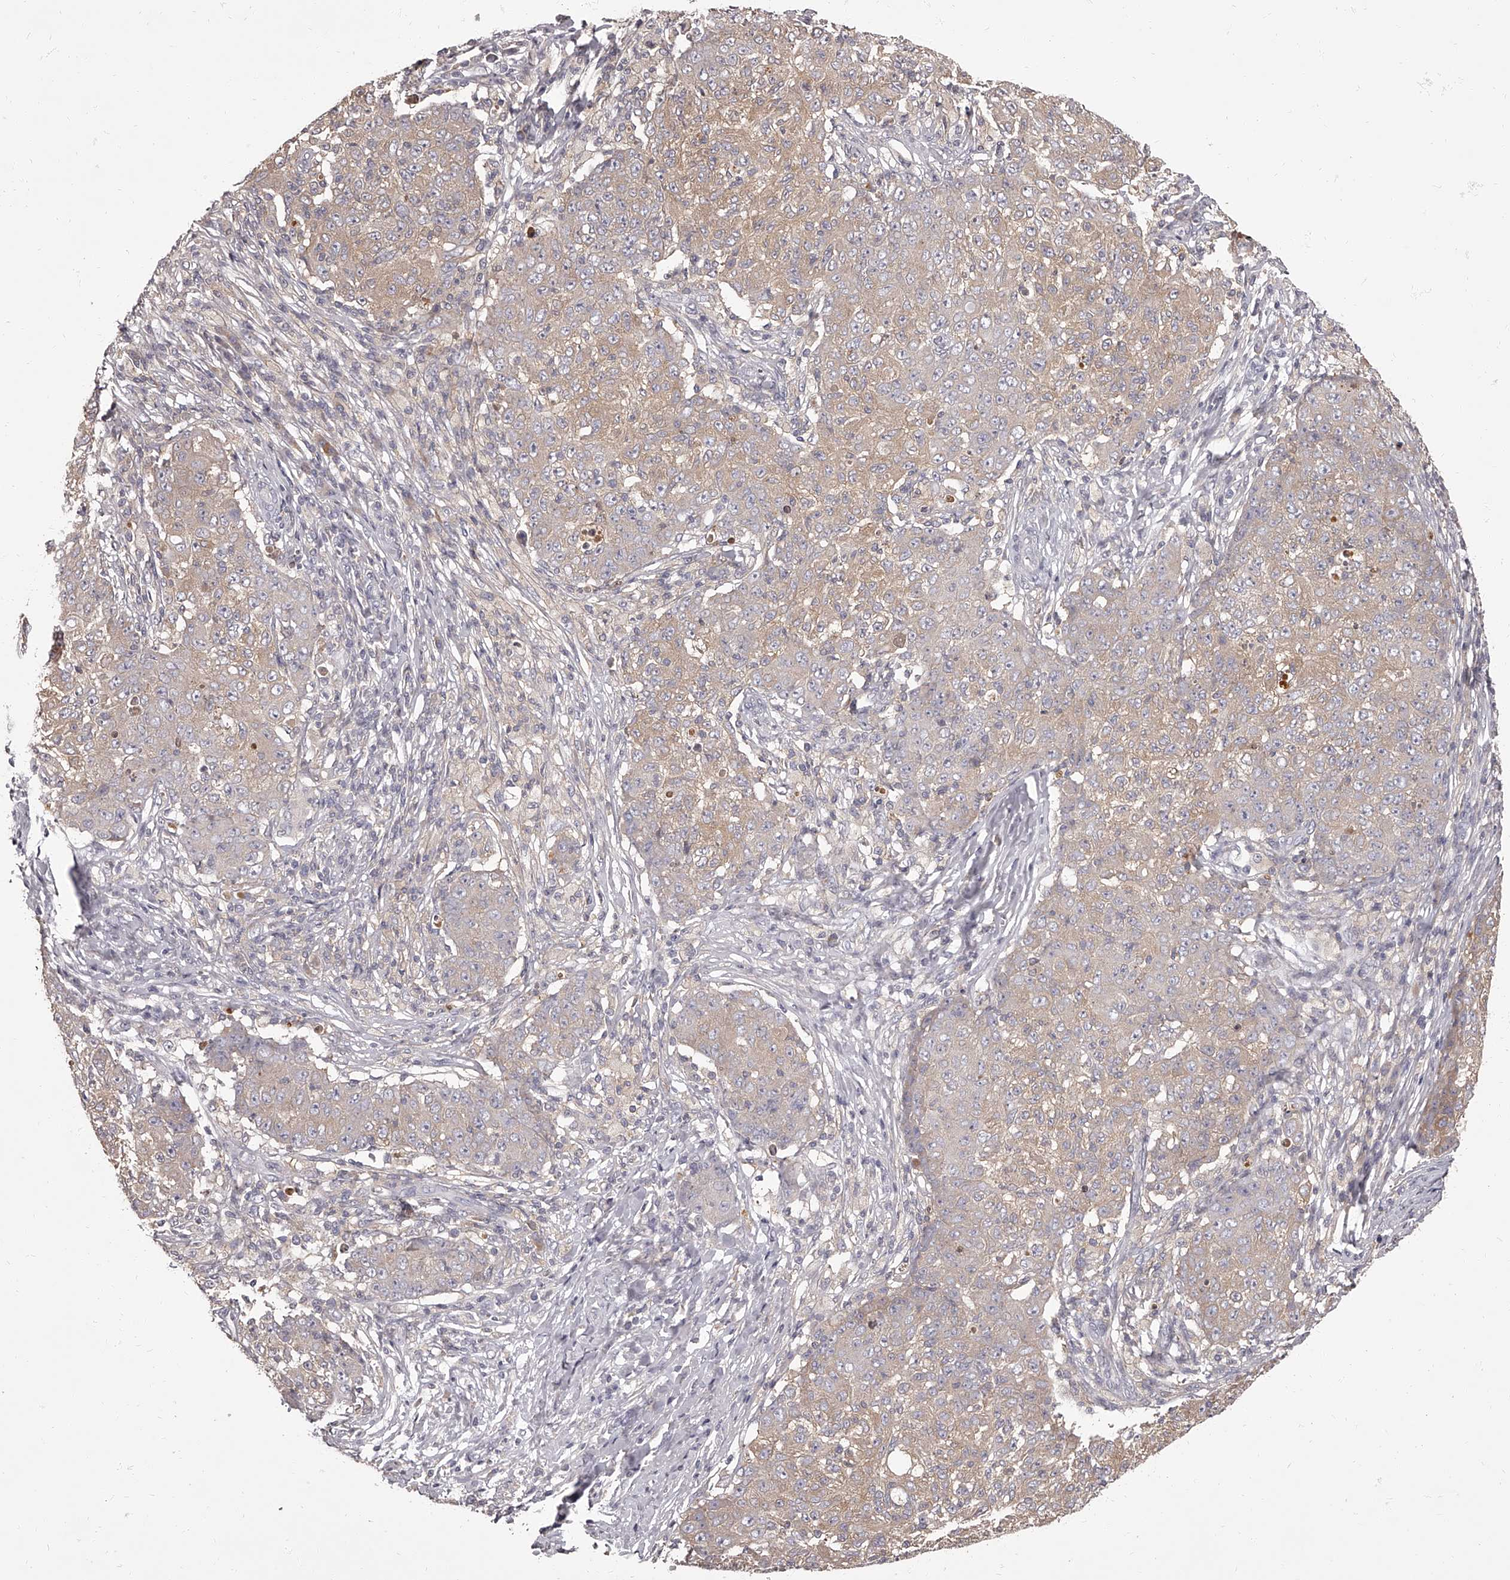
{"staining": {"intensity": "weak", "quantity": "25%-75%", "location": "cytoplasmic/membranous"}, "tissue": "ovarian cancer", "cell_type": "Tumor cells", "image_type": "cancer", "snomed": [{"axis": "morphology", "description": "Carcinoma, endometroid"}, {"axis": "topography", "description": "Ovary"}], "caption": "Ovarian cancer (endometroid carcinoma) was stained to show a protein in brown. There is low levels of weak cytoplasmic/membranous positivity in approximately 25%-75% of tumor cells. (brown staining indicates protein expression, while blue staining denotes nuclei).", "gene": "APEH", "patient": {"sex": "female", "age": 42}}